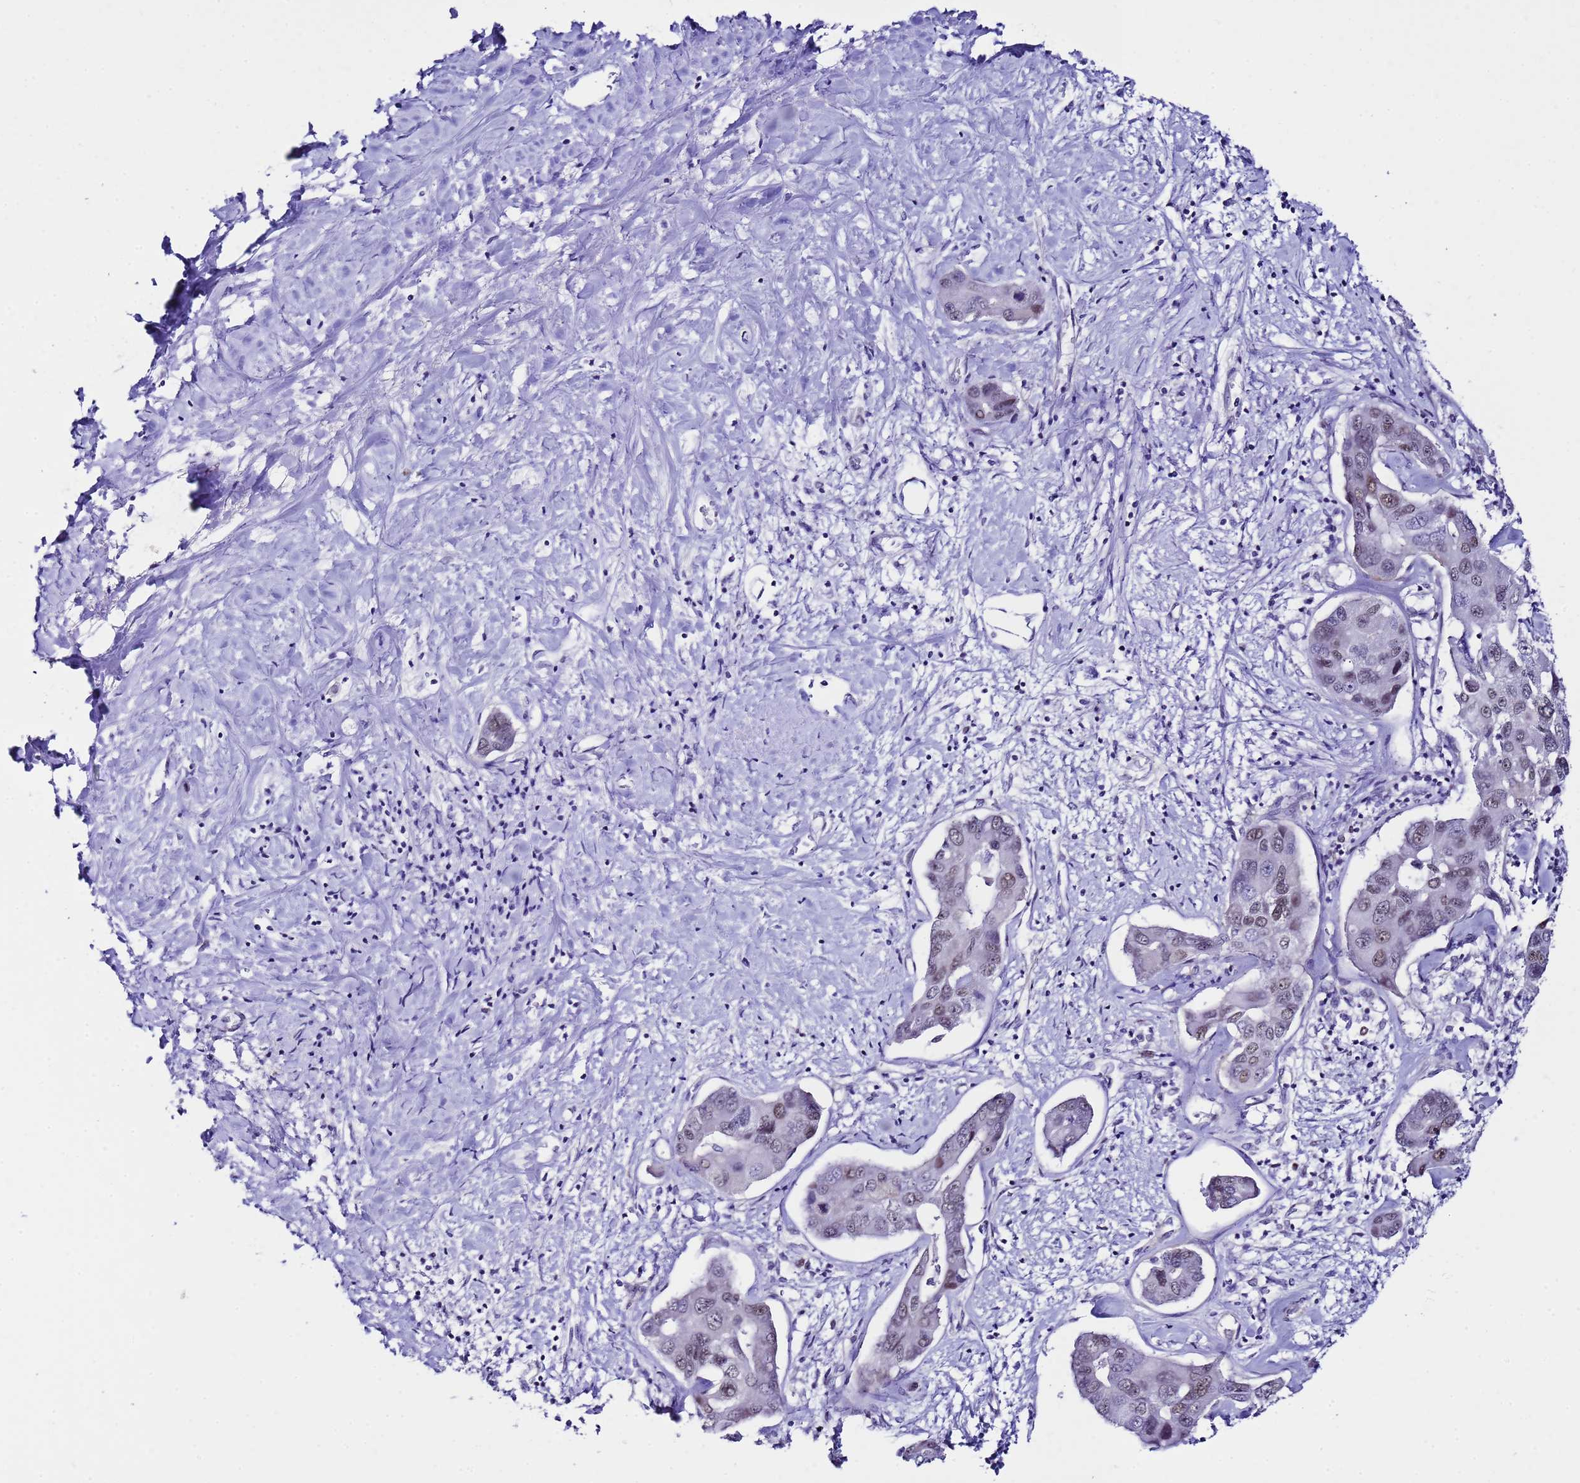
{"staining": {"intensity": "weak", "quantity": "25%-75%", "location": "nuclear"}, "tissue": "liver cancer", "cell_type": "Tumor cells", "image_type": "cancer", "snomed": [{"axis": "morphology", "description": "Cholangiocarcinoma"}, {"axis": "topography", "description": "Liver"}], "caption": "Human liver cancer stained for a protein (brown) shows weak nuclear positive positivity in about 25%-75% of tumor cells.", "gene": "BCL7A", "patient": {"sex": "male", "age": 59}}